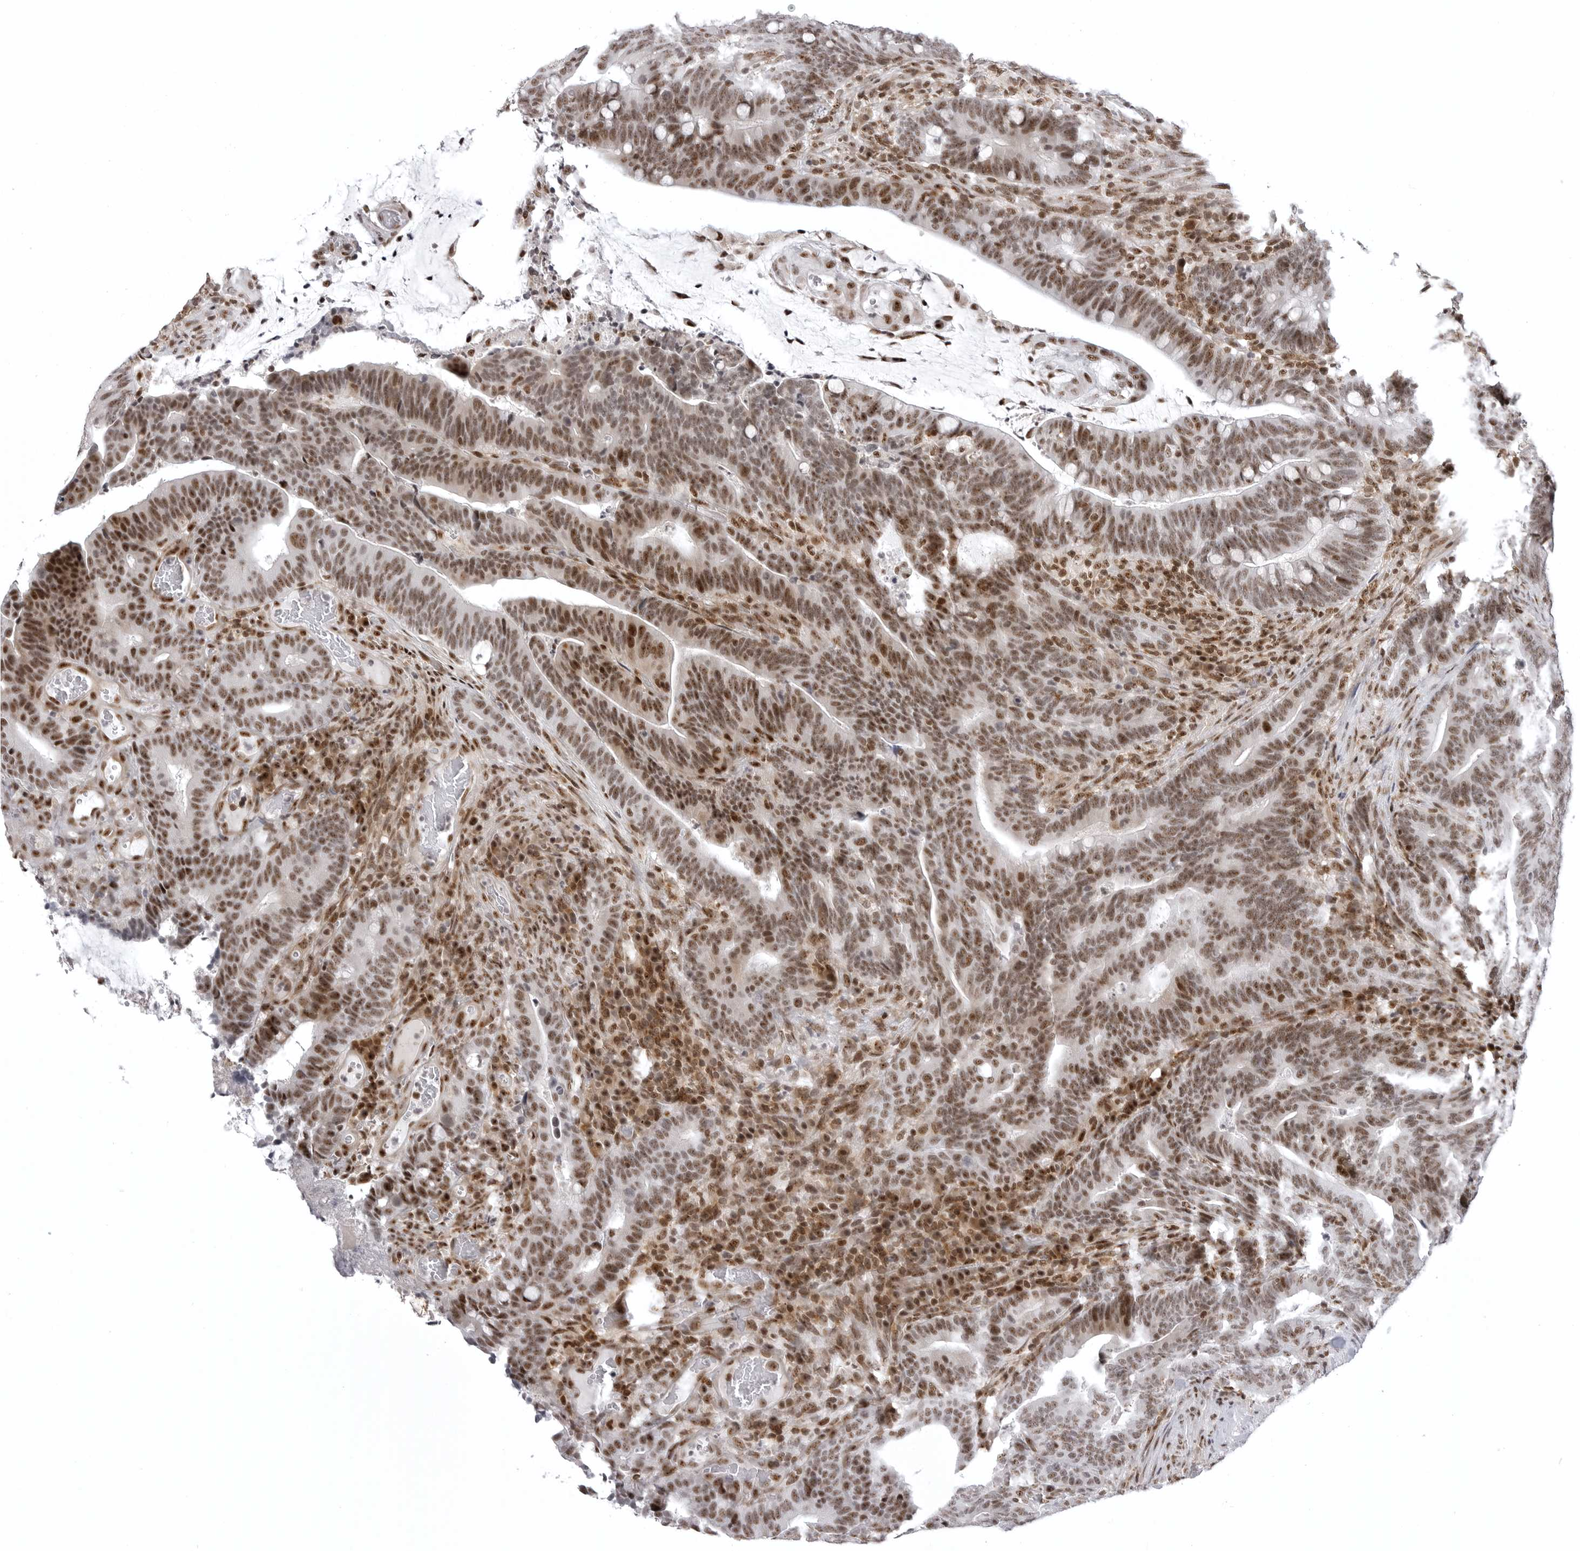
{"staining": {"intensity": "moderate", "quantity": ">75%", "location": "nuclear"}, "tissue": "colorectal cancer", "cell_type": "Tumor cells", "image_type": "cancer", "snomed": [{"axis": "morphology", "description": "Adenocarcinoma, NOS"}, {"axis": "topography", "description": "Colon"}], "caption": "Protein staining by immunohistochemistry (IHC) displays moderate nuclear staining in about >75% of tumor cells in adenocarcinoma (colorectal).", "gene": "WRAP53", "patient": {"sex": "female", "age": 66}}